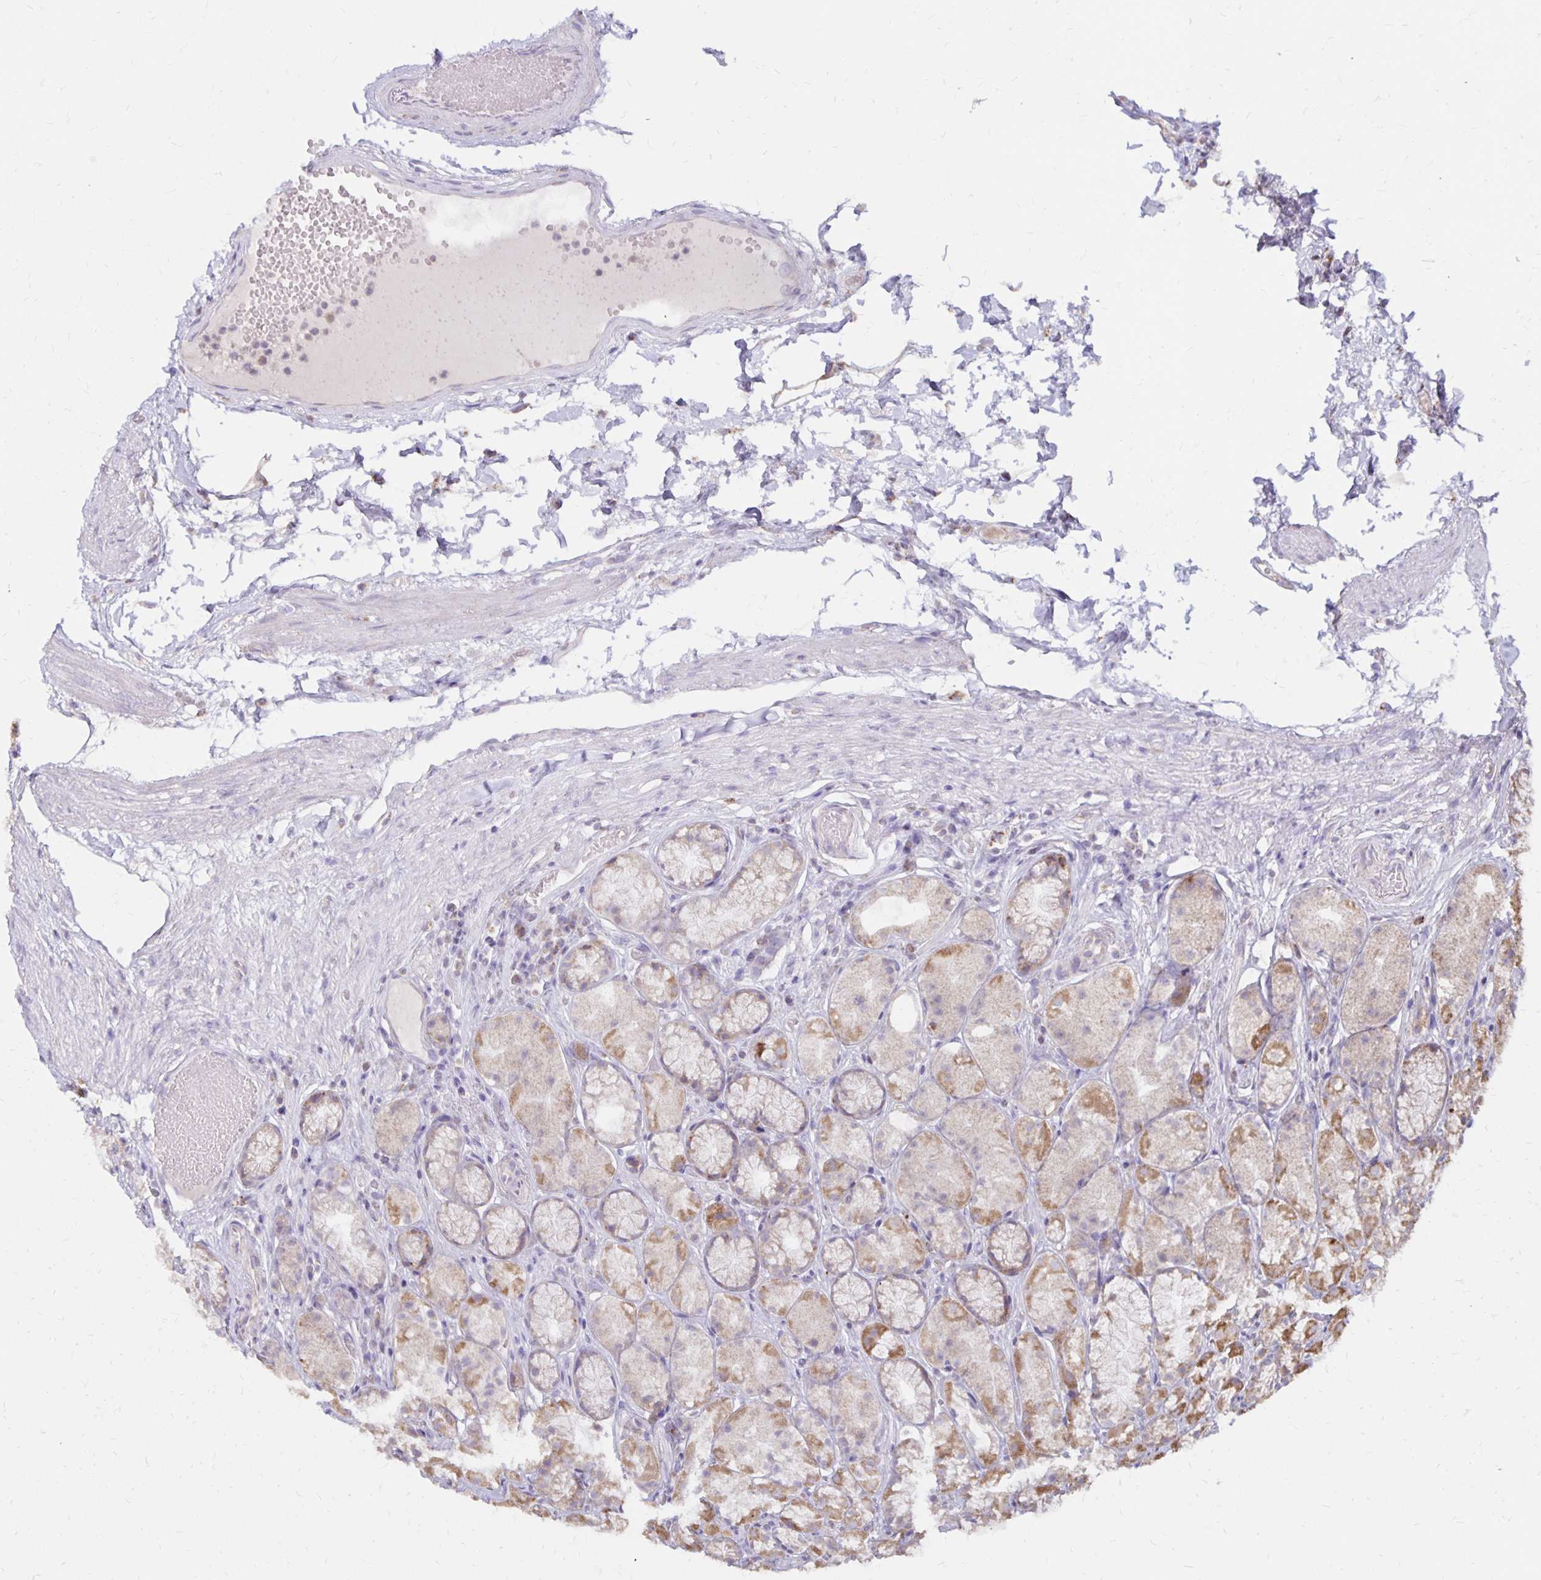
{"staining": {"intensity": "moderate", "quantity": "<25%", "location": "cytoplasmic/membranous"}, "tissue": "stomach", "cell_type": "Glandular cells", "image_type": "normal", "snomed": [{"axis": "morphology", "description": "Normal tissue, NOS"}, {"axis": "topography", "description": "Stomach"}], "caption": "DAB immunohistochemical staining of normal stomach displays moderate cytoplasmic/membranous protein positivity in about <25% of glandular cells. The protein is stained brown, and the nuclei are stained in blue (DAB (3,3'-diaminobenzidine) IHC with brightfield microscopy, high magnification).", "gene": "IER3", "patient": {"sex": "male", "age": 70}}